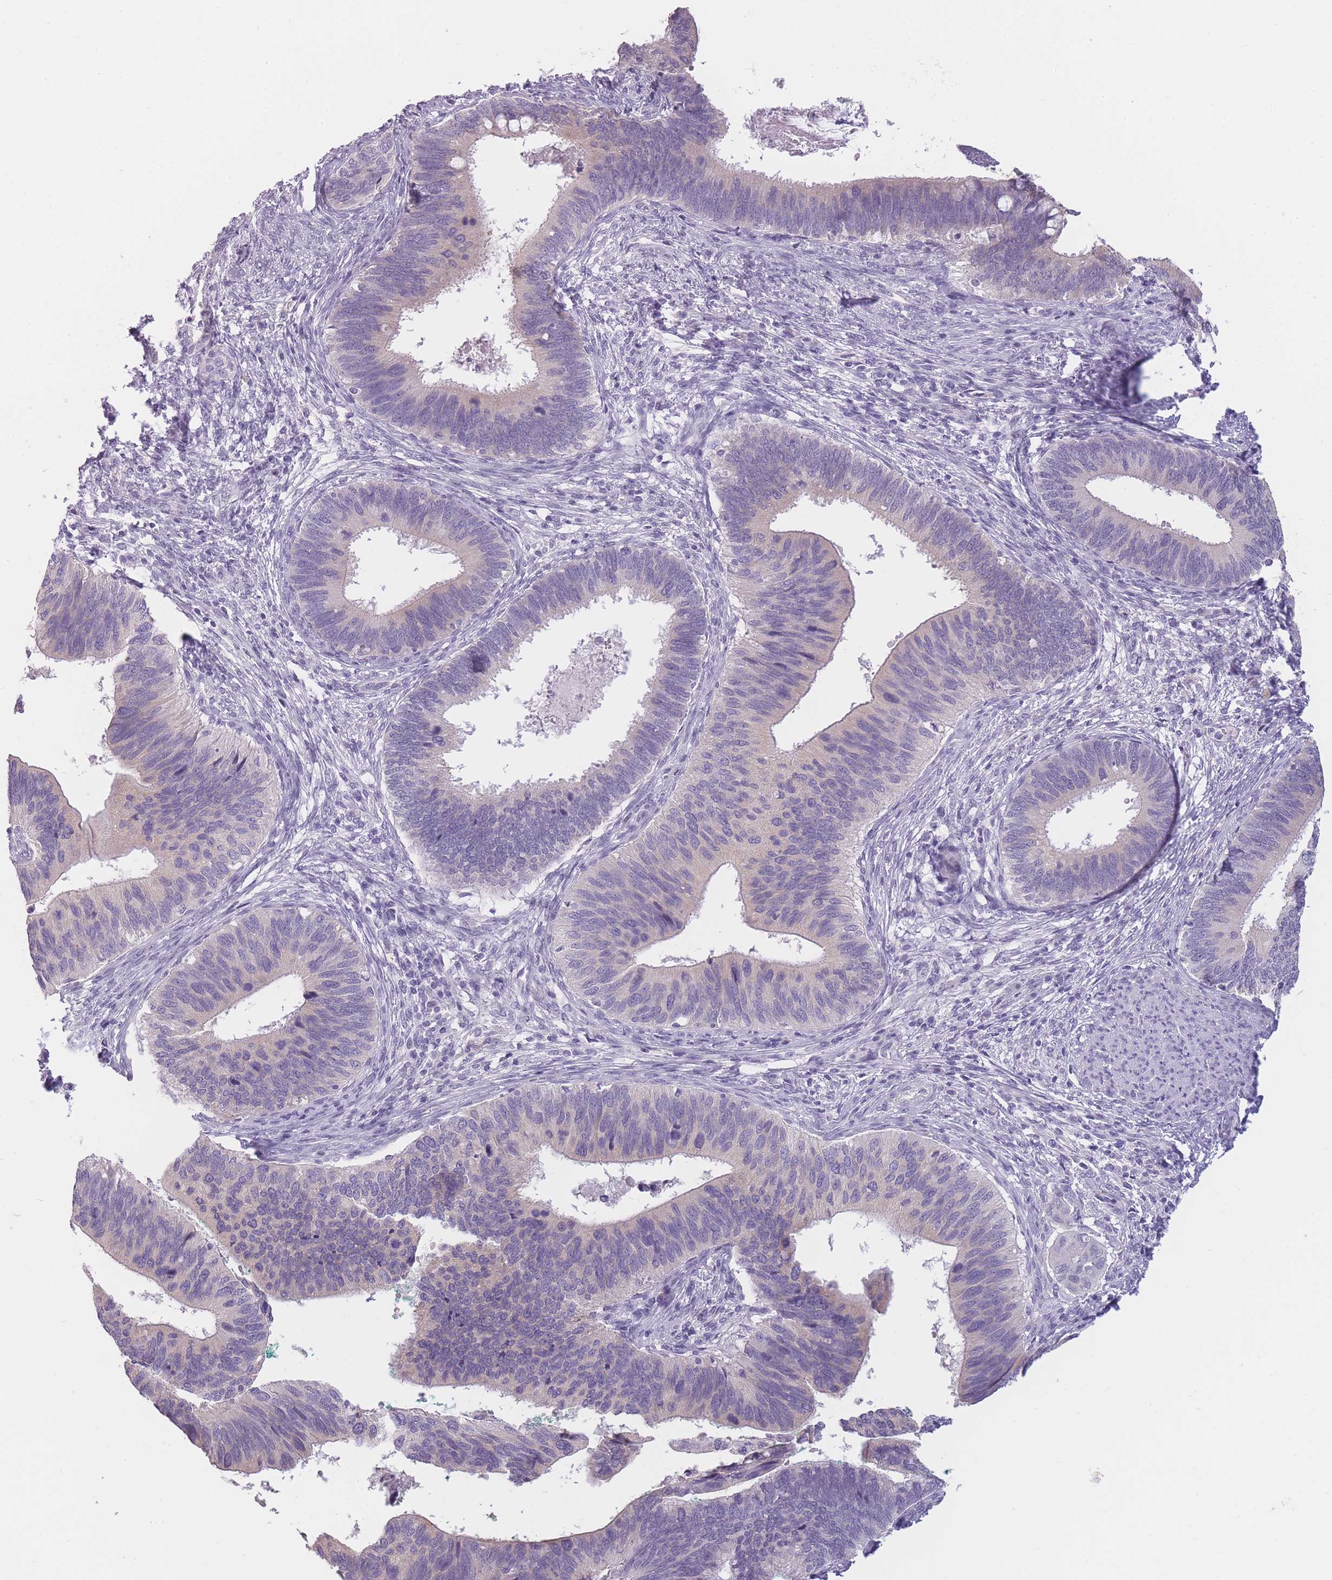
{"staining": {"intensity": "negative", "quantity": "none", "location": "none"}, "tissue": "cervical cancer", "cell_type": "Tumor cells", "image_type": "cancer", "snomed": [{"axis": "morphology", "description": "Adenocarcinoma, NOS"}, {"axis": "topography", "description": "Cervix"}], "caption": "Tumor cells are negative for brown protein staining in cervical cancer.", "gene": "TMEM236", "patient": {"sex": "female", "age": 42}}